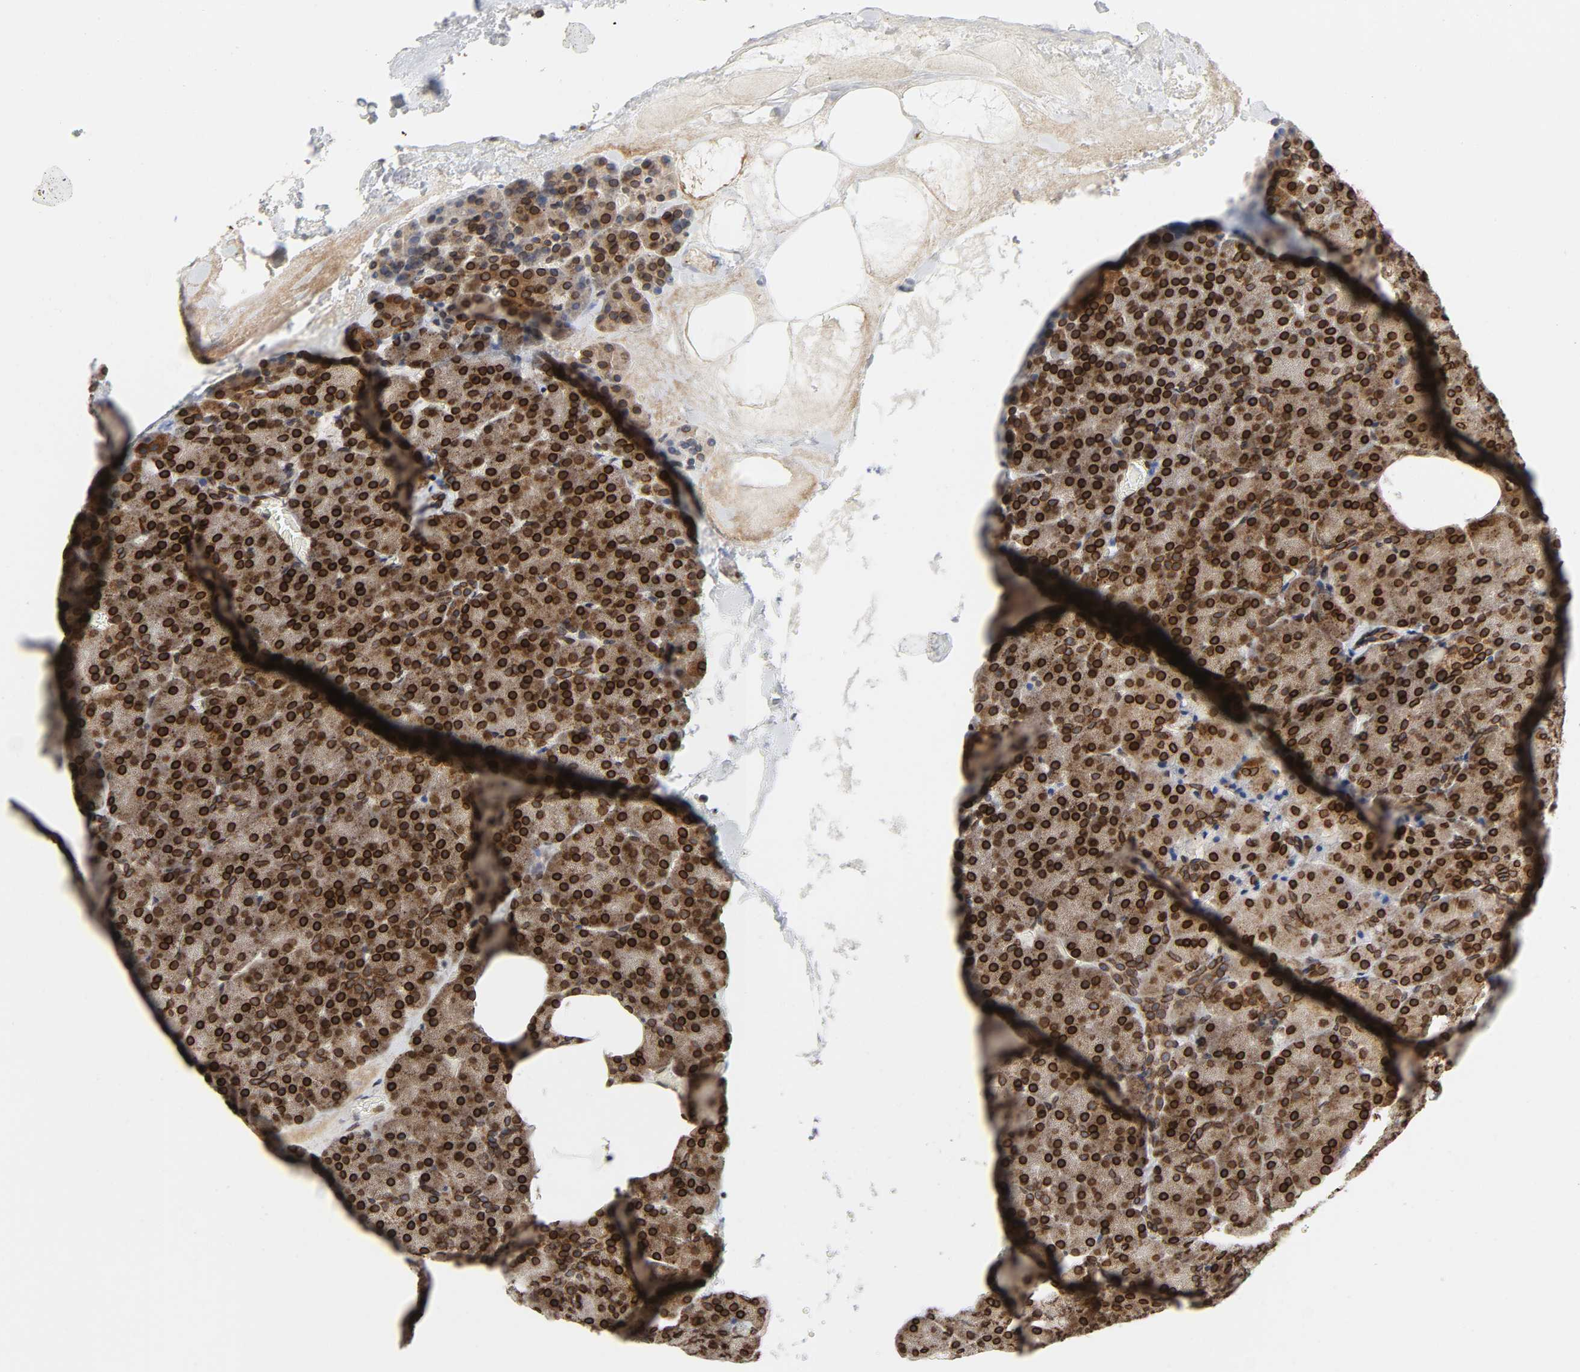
{"staining": {"intensity": "strong", "quantity": ">75%", "location": "cytoplasmic/membranous,nuclear"}, "tissue": "carcinoid", "cell_type": "Tumor cells", "image_type": "cancer", "snomed": [{"axis": "morphology", "description": "Normal tissue, NOS"}, {"axis": "morphology", "description": "Carcinoid, malignant, NOS"}, {"axis": "topography", "description": "Pancreas"}], "caption": "A brown stain labels strong cytoplasmic/membranous and nuclear staining of a protein in human carcinoid (malignant) tumor cells. The staining is performed using DAB brown chromogen to label protein expression. The nuclei are counter-stained blue using hematoxylin.", "gene": "RANGAP1", "patient": {"sex": "female", "age": 35}}